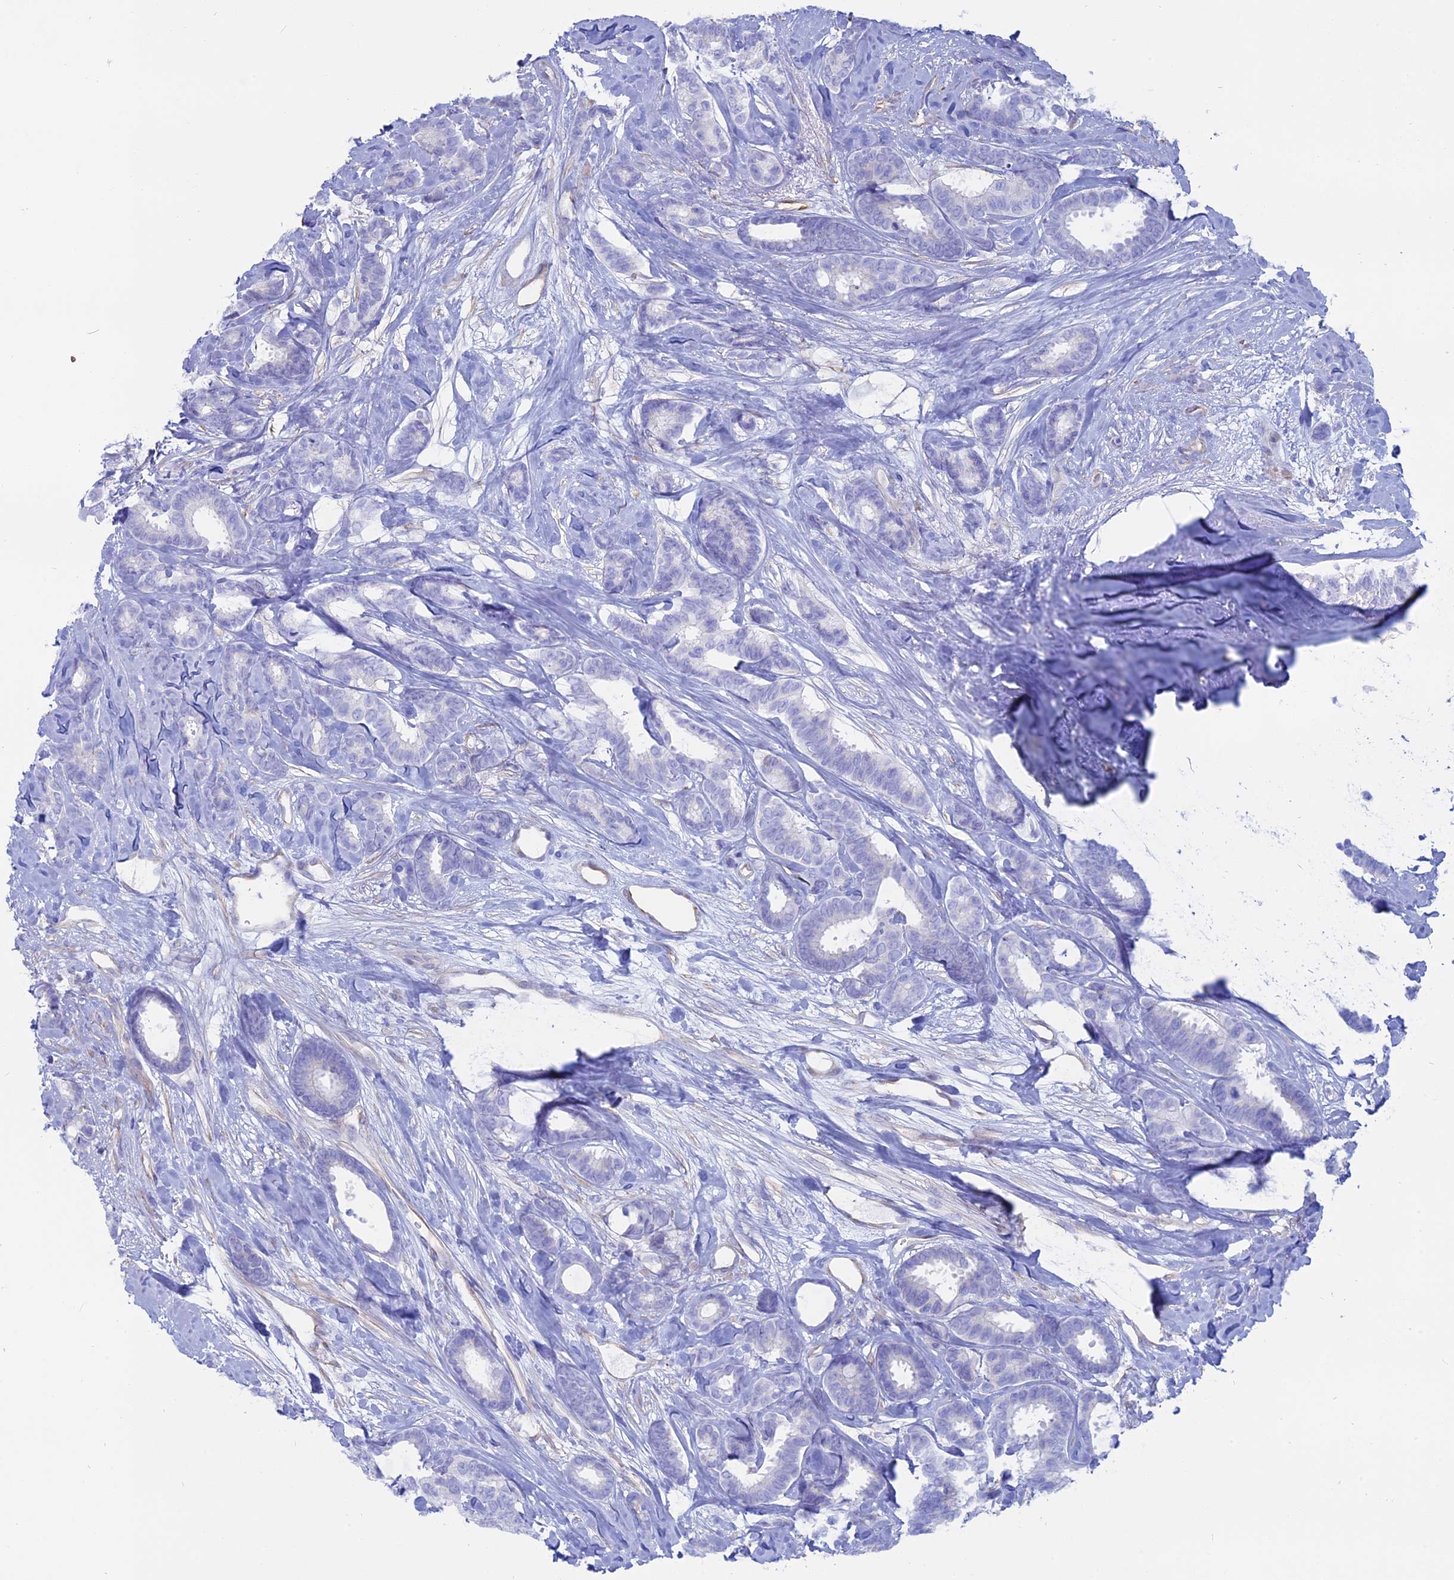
{"staining": {"intensity": "negative", "quantity": "none", "location": "none"}, "tissue": "breast cancer", "cell_type": "Tumor cells", "image_type": "cancer", "snomed": [{"axis": "morphology", "description": "Duct carcinoma"}, {"axis": "topography", "description": "Breast"}], "caption": "A micrograph of breast cancer (intraductal carcinoma) stained for a protein displays no brown staining in tumor cells.", "gene": "OR2AE1", "patient": {"sex": "female", "age": 87}}